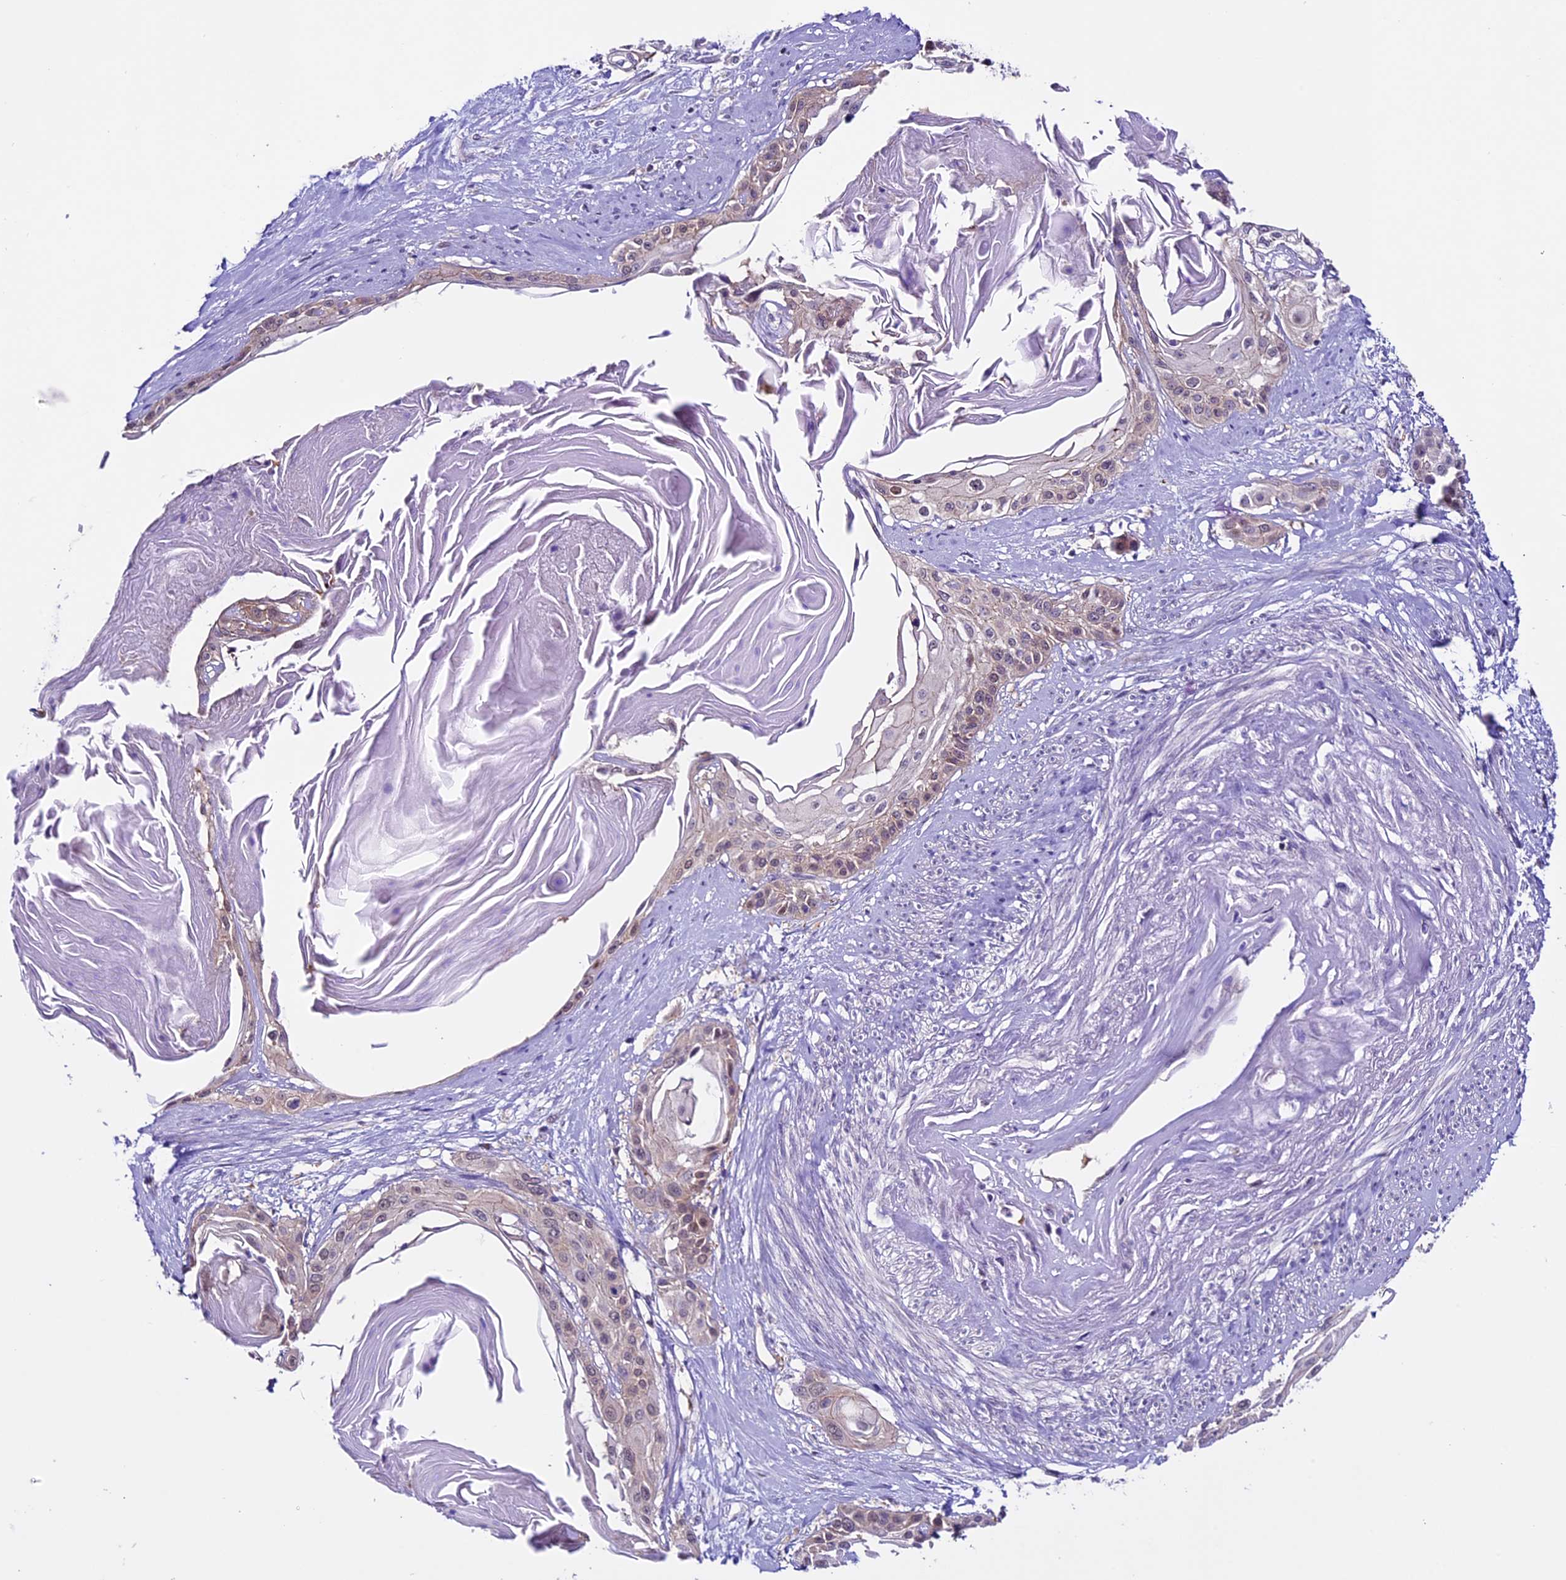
{"staining": {"intensity": "weak", "quantity": "25%-75%", "location": "nuclear"}, "tissue": "cervical cancer", "cell_type": "Tumor cells", "image_type": "cancer", "snomed": [{"axis": "morphology", "description": "Squamous cell carcinoma, NOS"}, {"axis": "topography", "description": "Cervix"}], "caption": "Cervical squamous cell carcinoma was stained to show a protein in brown. There is low levels of weak nuclear staining in about 25%-75% of tumor cells.", "gene": "XKR7", "patient": {"sex": "female", "age": 57}}